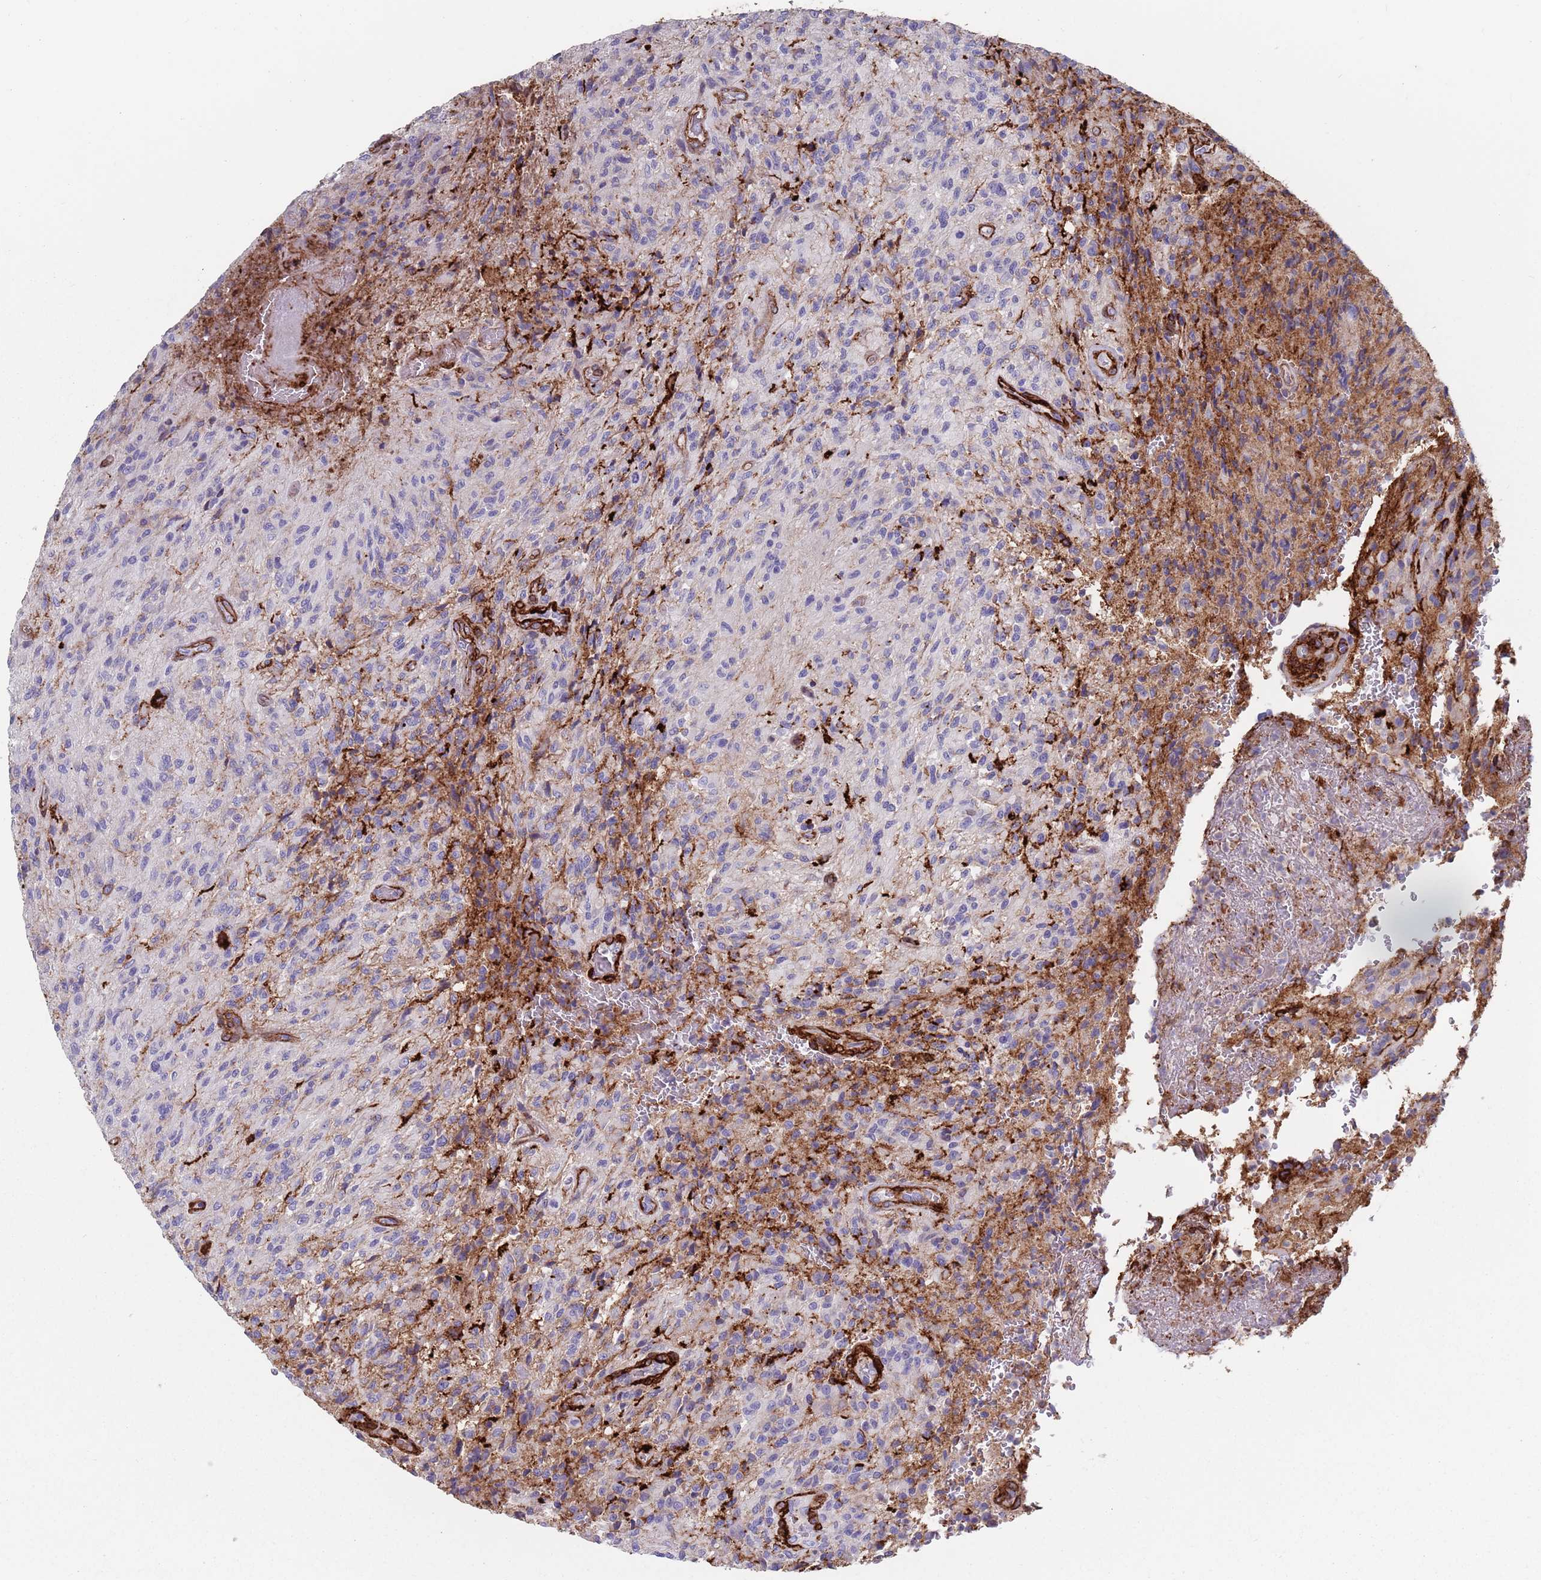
{"staining": {"intensity": "negative", "quantity": "none", "location": "none"}, "tissue": "glioma", "cell_type": "Tumor cells", "image_type": "cancer", "snomed": [{"axis": "morphology", "description": "Normal tissue, NOS"}, {"axis": "morphology", "description": "Glioma, malignant, High grade"}, {"axis": "topography", "description": "Cerebral cortex"}], "caption": "Malignant high-grade glioma was stained to show a protein in brown. There is no significant staining in tumor cells.", "gene": "RNF144A", "patient": {"sex": "male", "age": 56}}